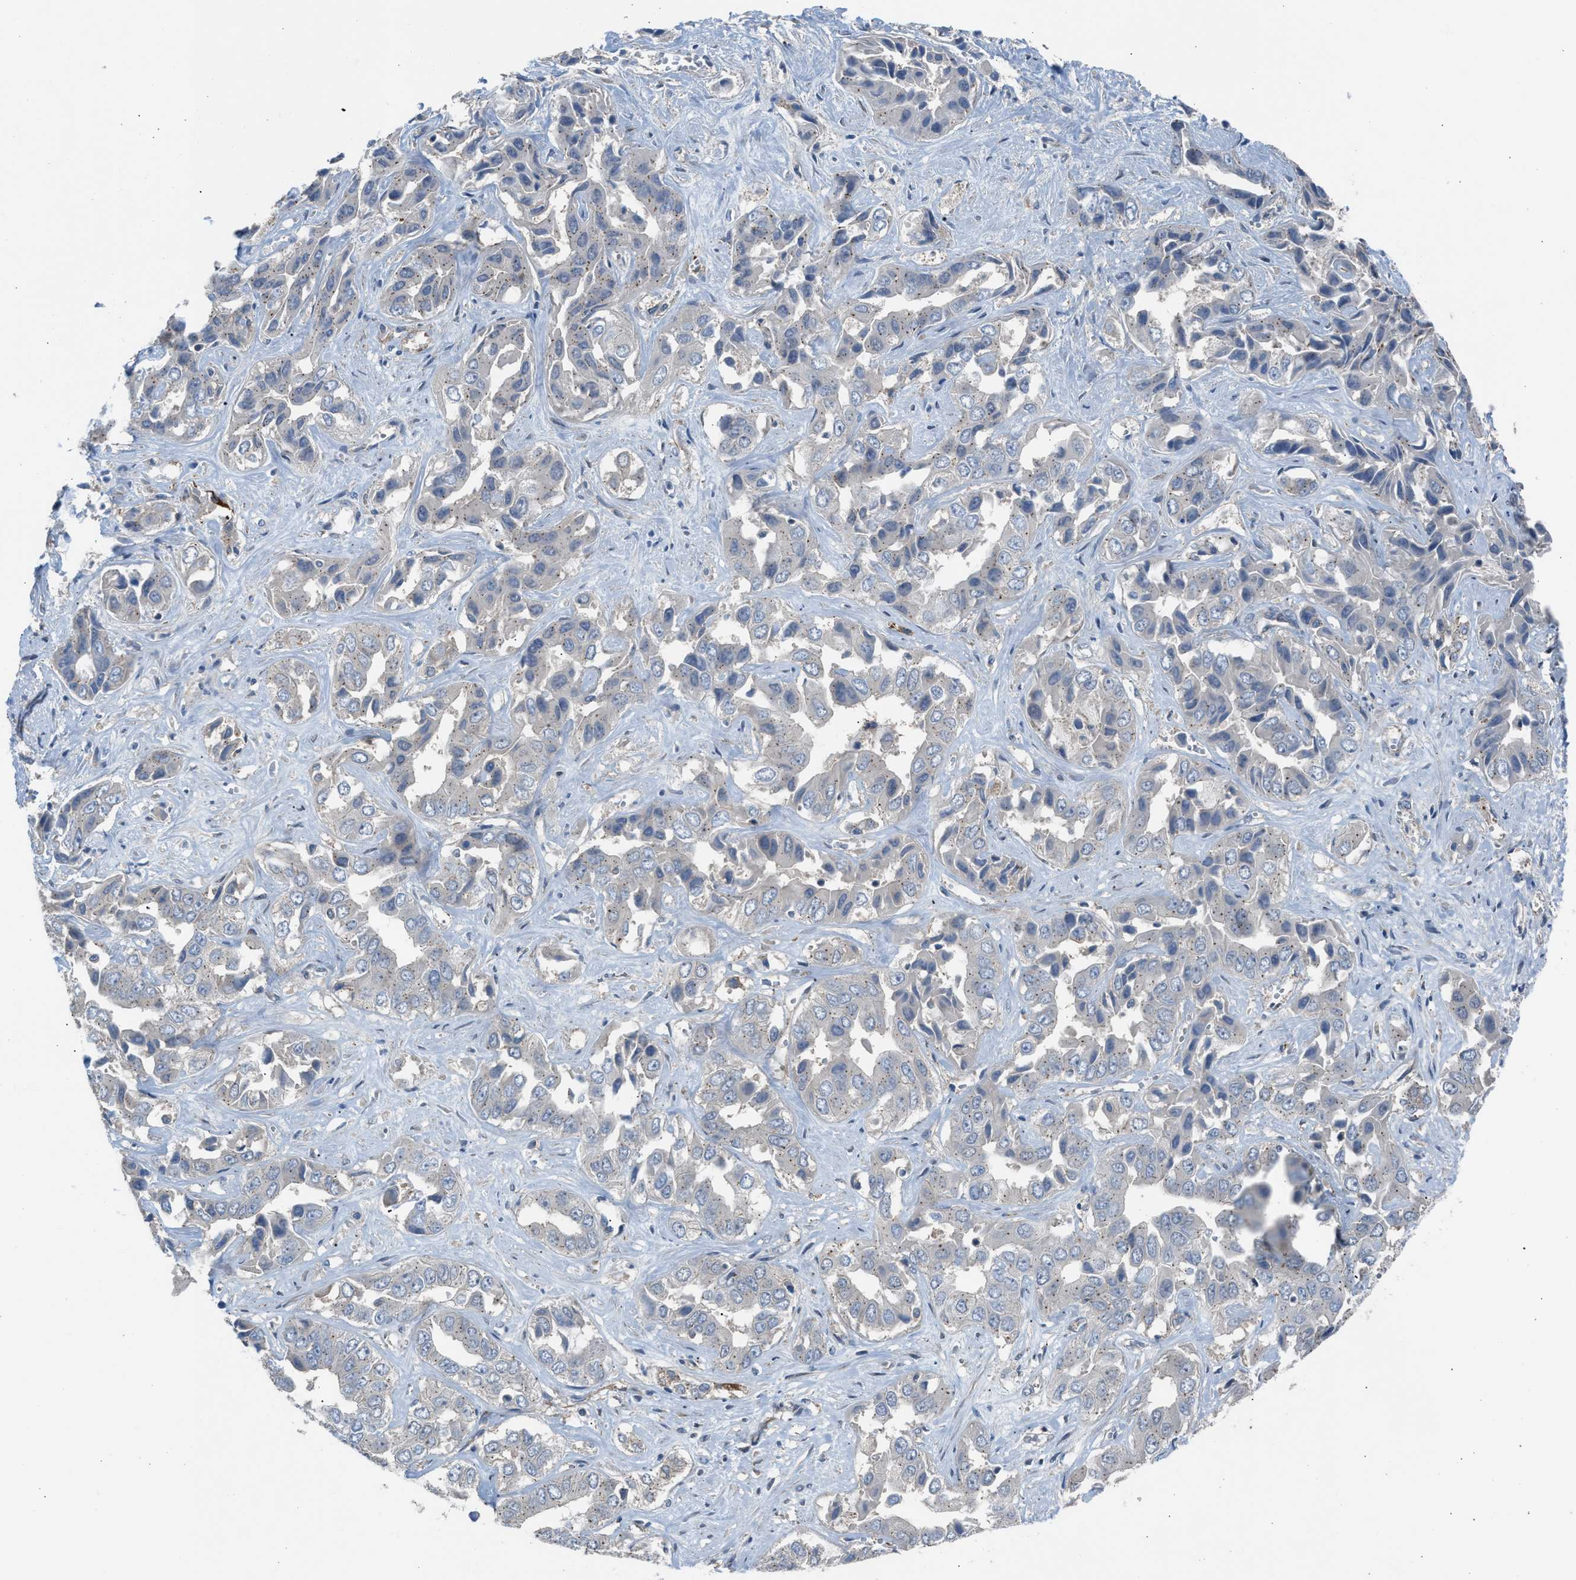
{"staining": {"intensity": "weak", "quantity": "25%-75%", "location": "cytoplasmic/membranous"}, "tissue": "liver cancer", "cell_type": "Tumor cells", "image_type": "cancer", "snomed": [{"axis": "morphology", "description": "Cholangiocarcinoma"}, {"axis": "topography", "description": "Liver"}], "caption": "This is a histology image of immunohistochemistry (IHC) staining of liver cancer (cholangiocarcinoma), which shows weak expression in the cytoplasmic/membranous of tumor cells.", "gene": "CRTC1", "patient": {"sex": "female", "age": 52}}